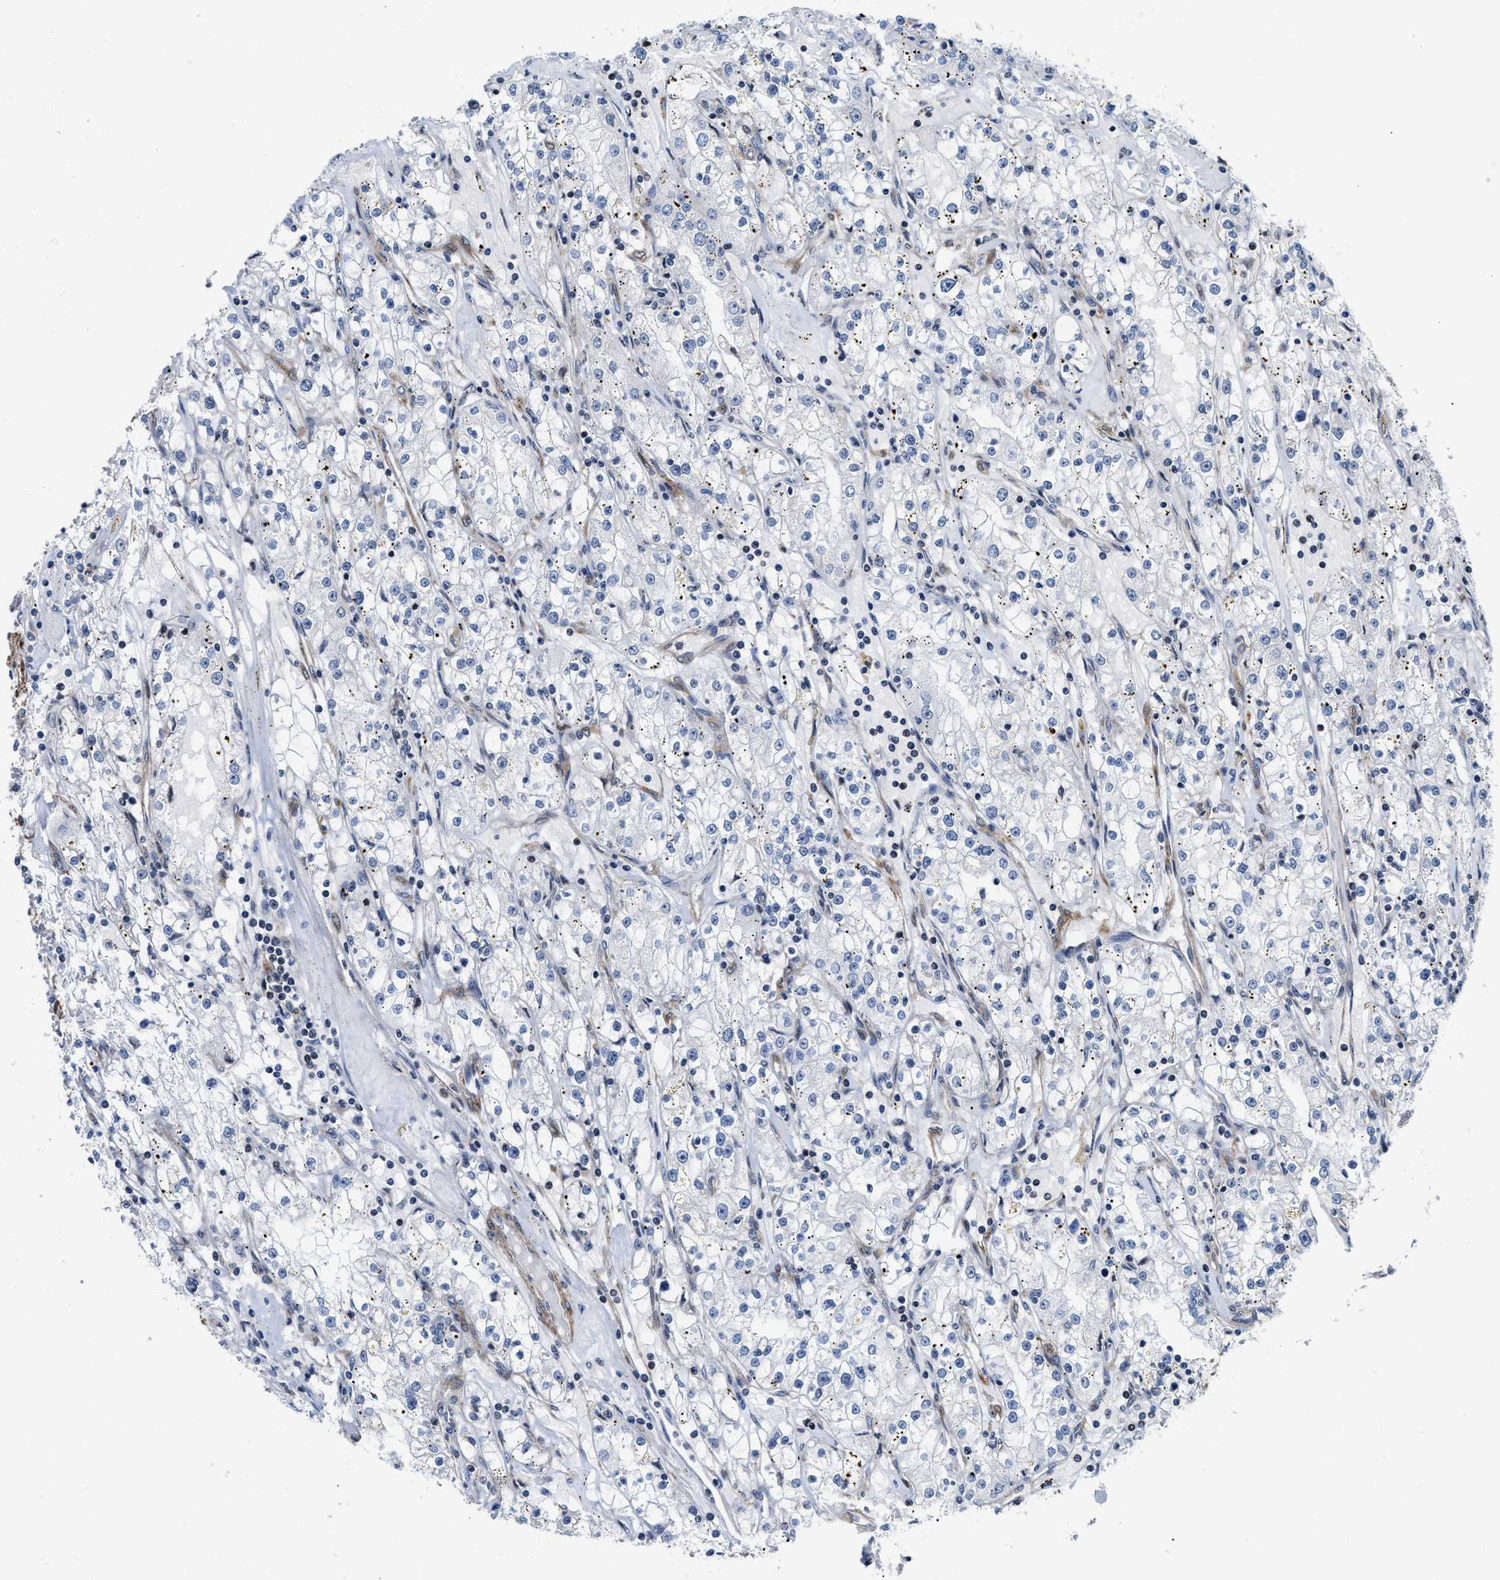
{"staining": {"intensity": "negative", "quantity": "none", "location": "none"}, "tissue": "renal cancer", "cell_type": "Tumor cells", "image_type": "cancer", "snomed": [{"axis": "morphology", "description": "Adenocarcinoma, NOS"}, {"axis": "topography", "description": "Kidney"}], "caption": "The micrograph displays no significant expression in tumor cells of renal adenocarcinoma.", "gene": "TGFB1I1", "patient": {"sex": "male", "age": 56}}